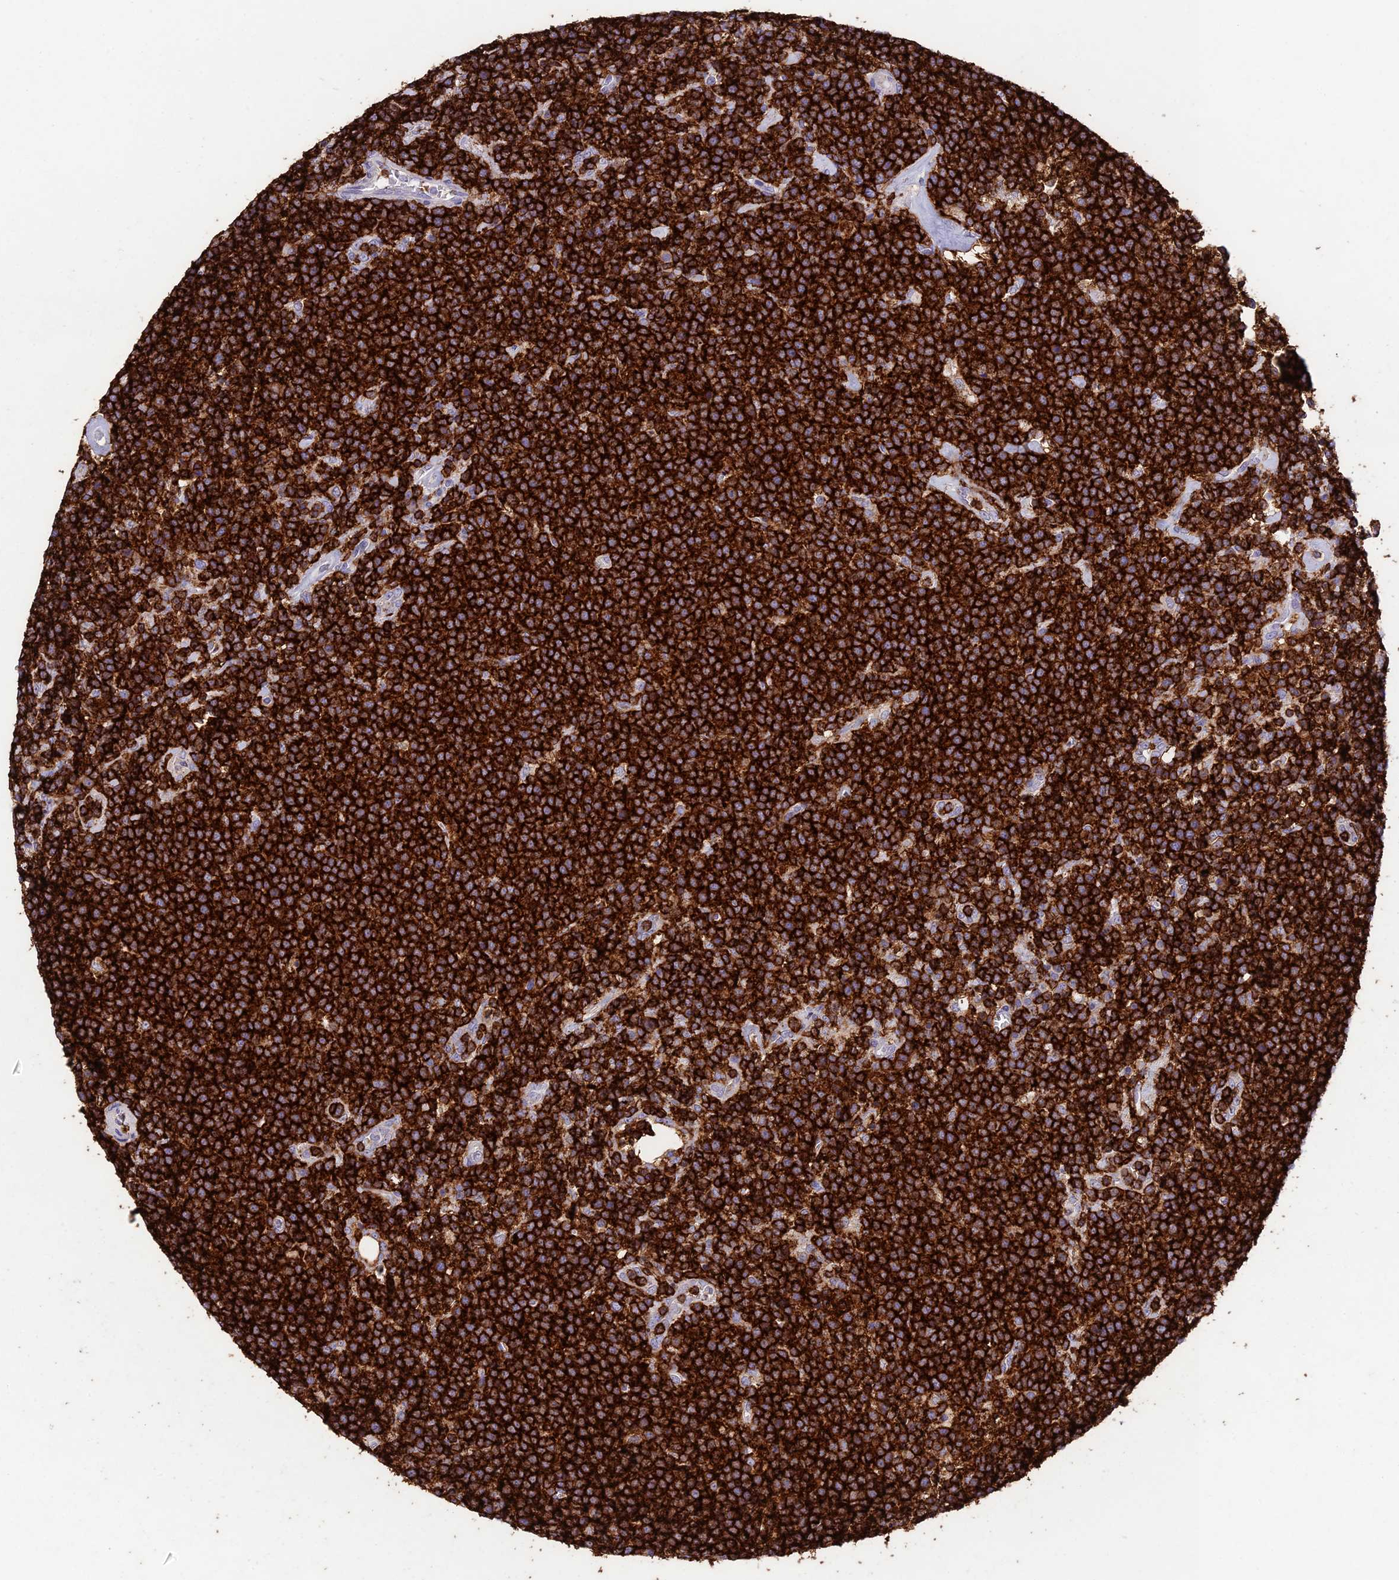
{"staining": {"intensity": "strong", "quantity": ">75%", "location": "cytoplasmic/membranous"}, "tissue": "lymphoma", "cell_type": "Tumor cells", "image_type": "cancer", "snomed": [{"axis": "morphology", "description": "Malignant lymphoma, non-Hodgkin's type, High grade"}, {"axis": "topography", "description": "Lymph node"}], "caption": "A histopathology image of malignant lymphoma, non-Hodgkin's type (high-grade) stained for a protein displays strong cytoplasmic/membranous brown staining in tumor cells.", "gene": "PTPRCAP", "patient": {"sex": "male", "age": 61}}